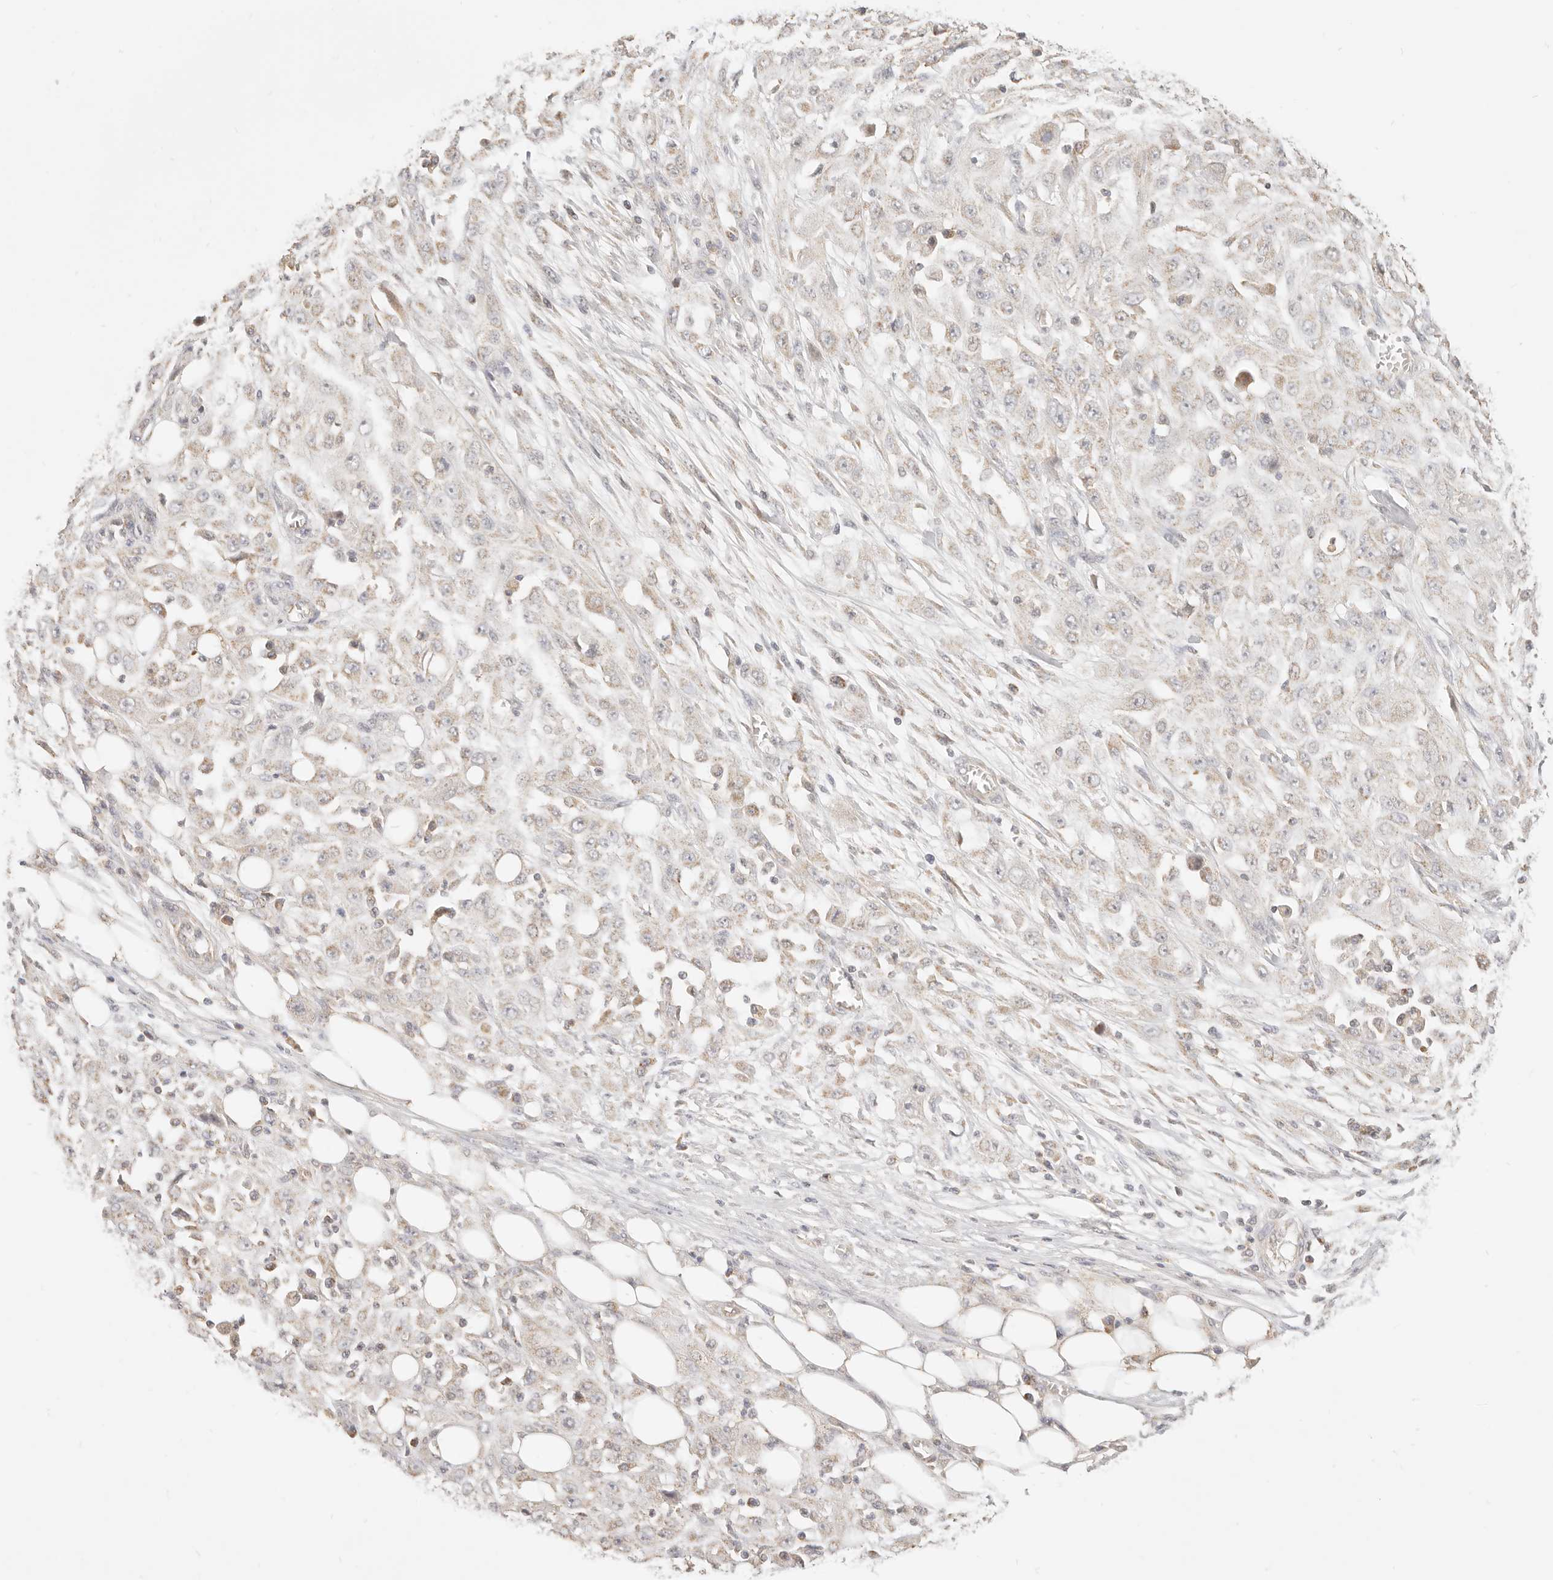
{"staining": {"intensity": "weak", "quantity": "<25%", "location": "cytoplasmic/membranous"}, "tissue": "skin cancer", "cell_type": "Tumor cells", "image_type": "cancer", "snomed": [{"axis": "morphology", "description": "Squamous cell carcinoma, NOS"}, {"axis": "morphology", "description": "Squamous cell carcinoma, metastatic, NOS"}, {"axis": "topography", "description": "Skin"}, {"axis": "topography", "description": "Lymph node"}], "caption": "Immunohistochemistry of skin squamous cell carcinoma displays no expression in tumor cells. (Brightfield microscopy of DAB (3,3'-diaminobenzidine) immunohistochemistry (IHC) at high magnification).", "gene": "CPLANE2", "patient": {"sex": "male", "age": 75}}